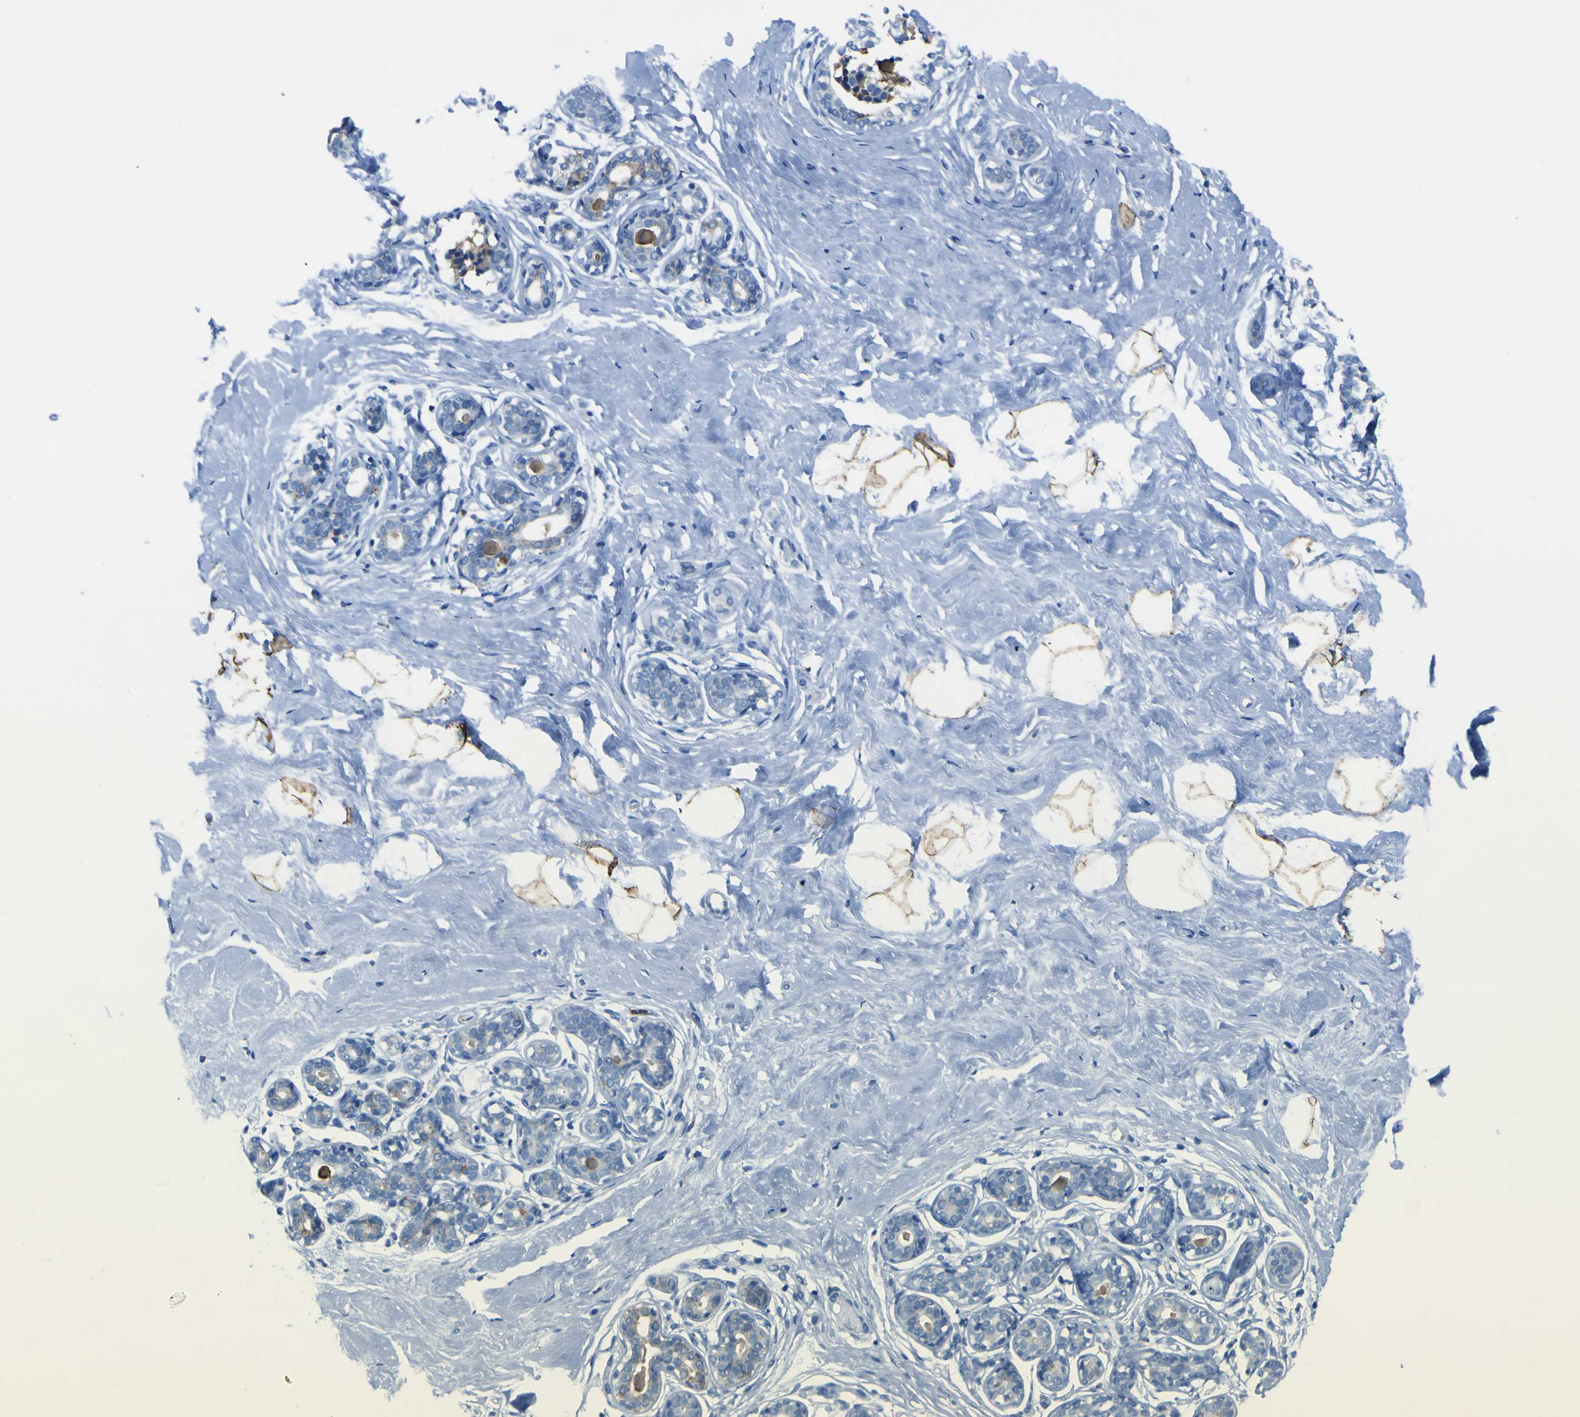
{"staining": {"intensity": "moderate", "quantity": ">75%", "location": "cytoplasmic/membranous"}, "tissue": "breast", "cell_type": "Adipocytes", "image_type": "normal", "snomed": [{"axis": "morphology", "description": "Normal tissue, NOS"}, {"axis": "topography", "description": "Breast"}], "caption": "The immunohistochemical stain highlights moderate cytoplasmic/membranous staining in adipocytes of benign breast. The staining was performed using DAB (3,3'-diaminobenzidine), with brown indicating positive protein expression. Nuclei are stained blue with hematoxylin.", "gene": "ACSL1", "patient": {"sex": "female", "age": 23}}